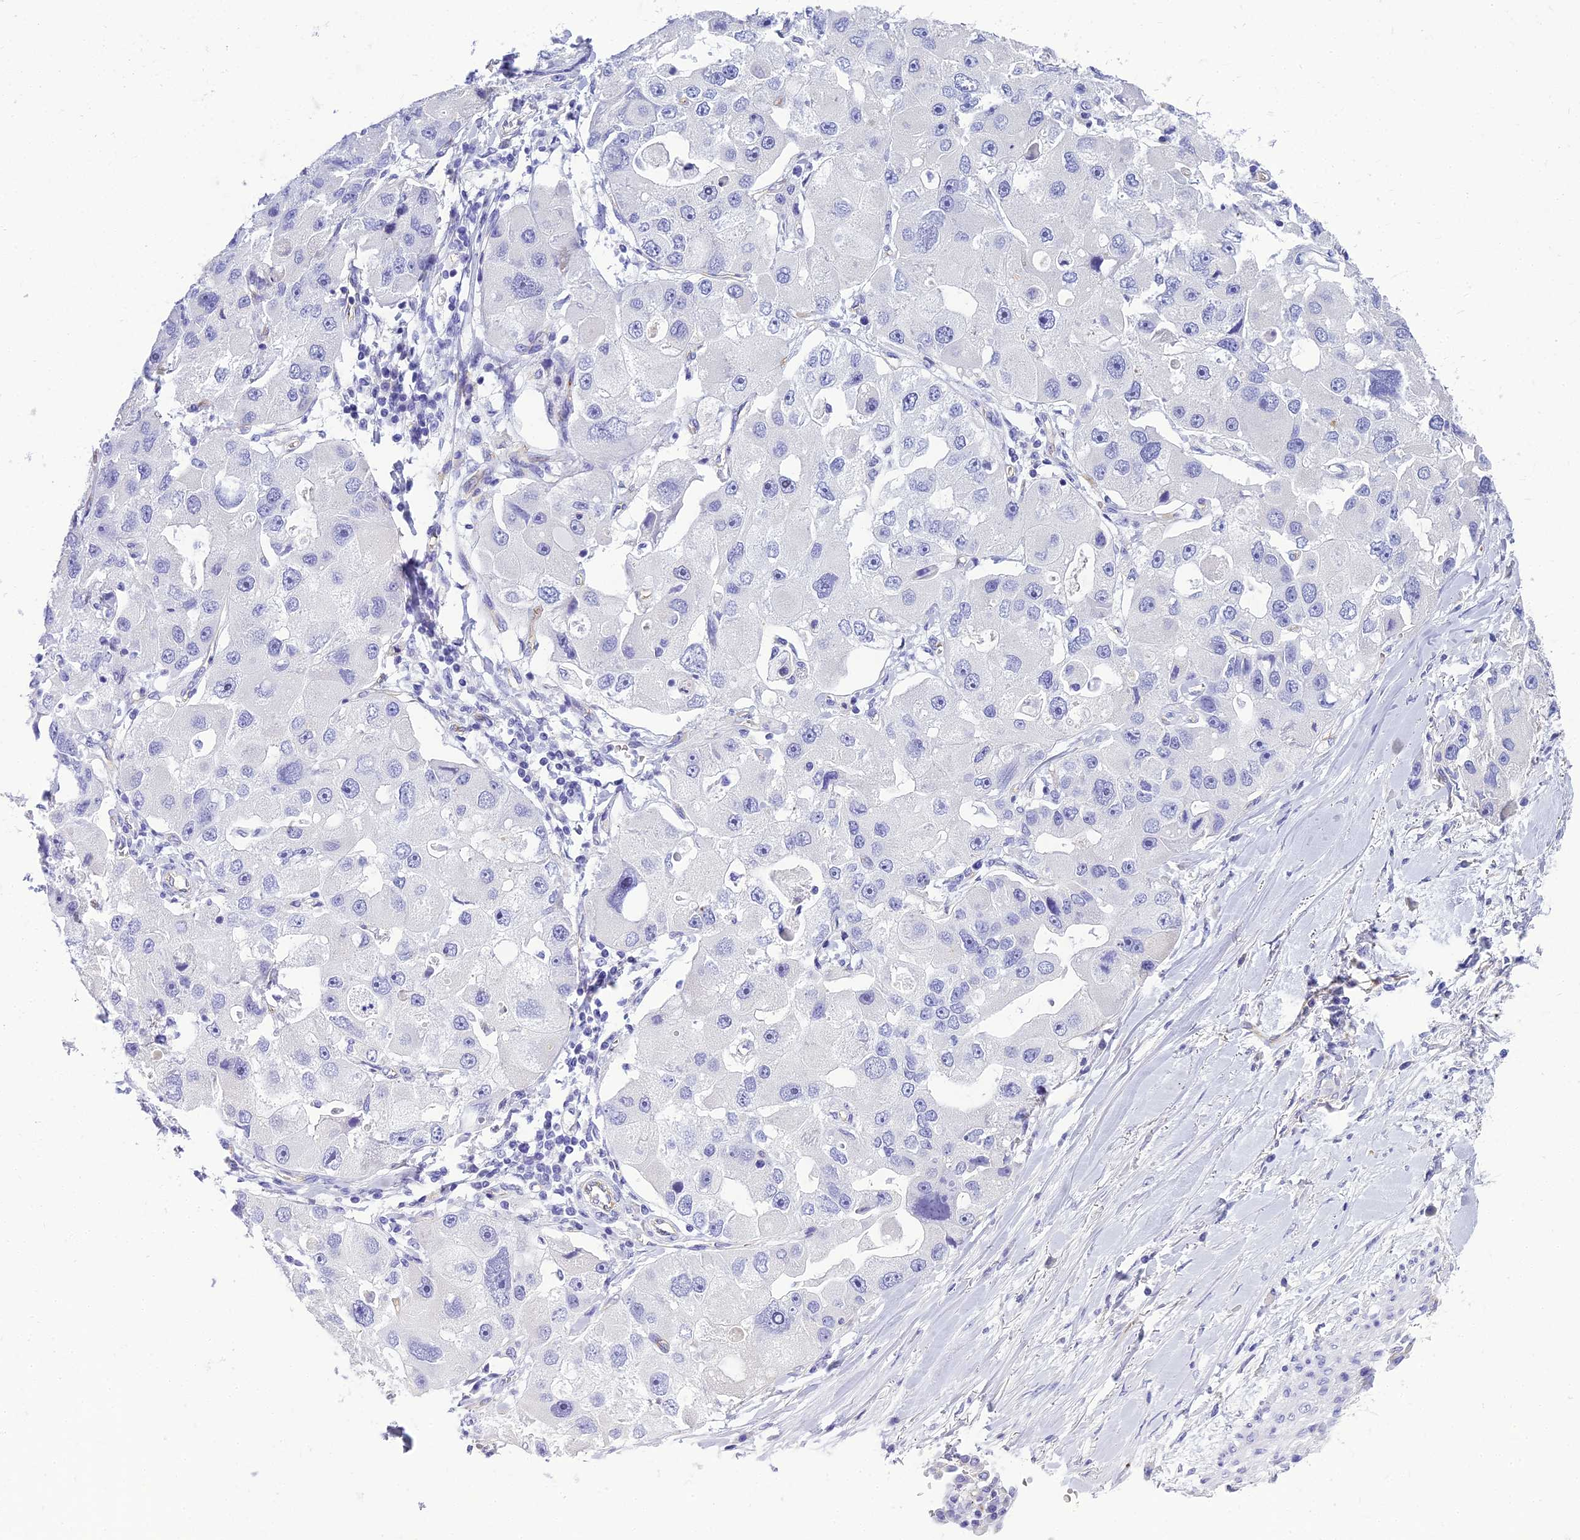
{"staining": {"intensity": "negative", "quantity": "none", "location": "none"}, "tissue": "lung cancer", "cell_type": "Tumor cells", "image_type": "cancer", "snomed": [{"axis": "morphology", "description": "Adenocarcinoma, NOS"}, {"axis": "topography", "description": "Lung"}], "caption": "An immunohistochemistry photomicrograph of lung adenocarcinoma is shown. There is no staining in tumor cells of lung adenocarcinoma. (DAB (3,3'-diaminobenzidine) immunohistochemistry with hematoxylin counter stain).", "gene": "NINJ1", "patient": {"sex": "female", "age": 54}}